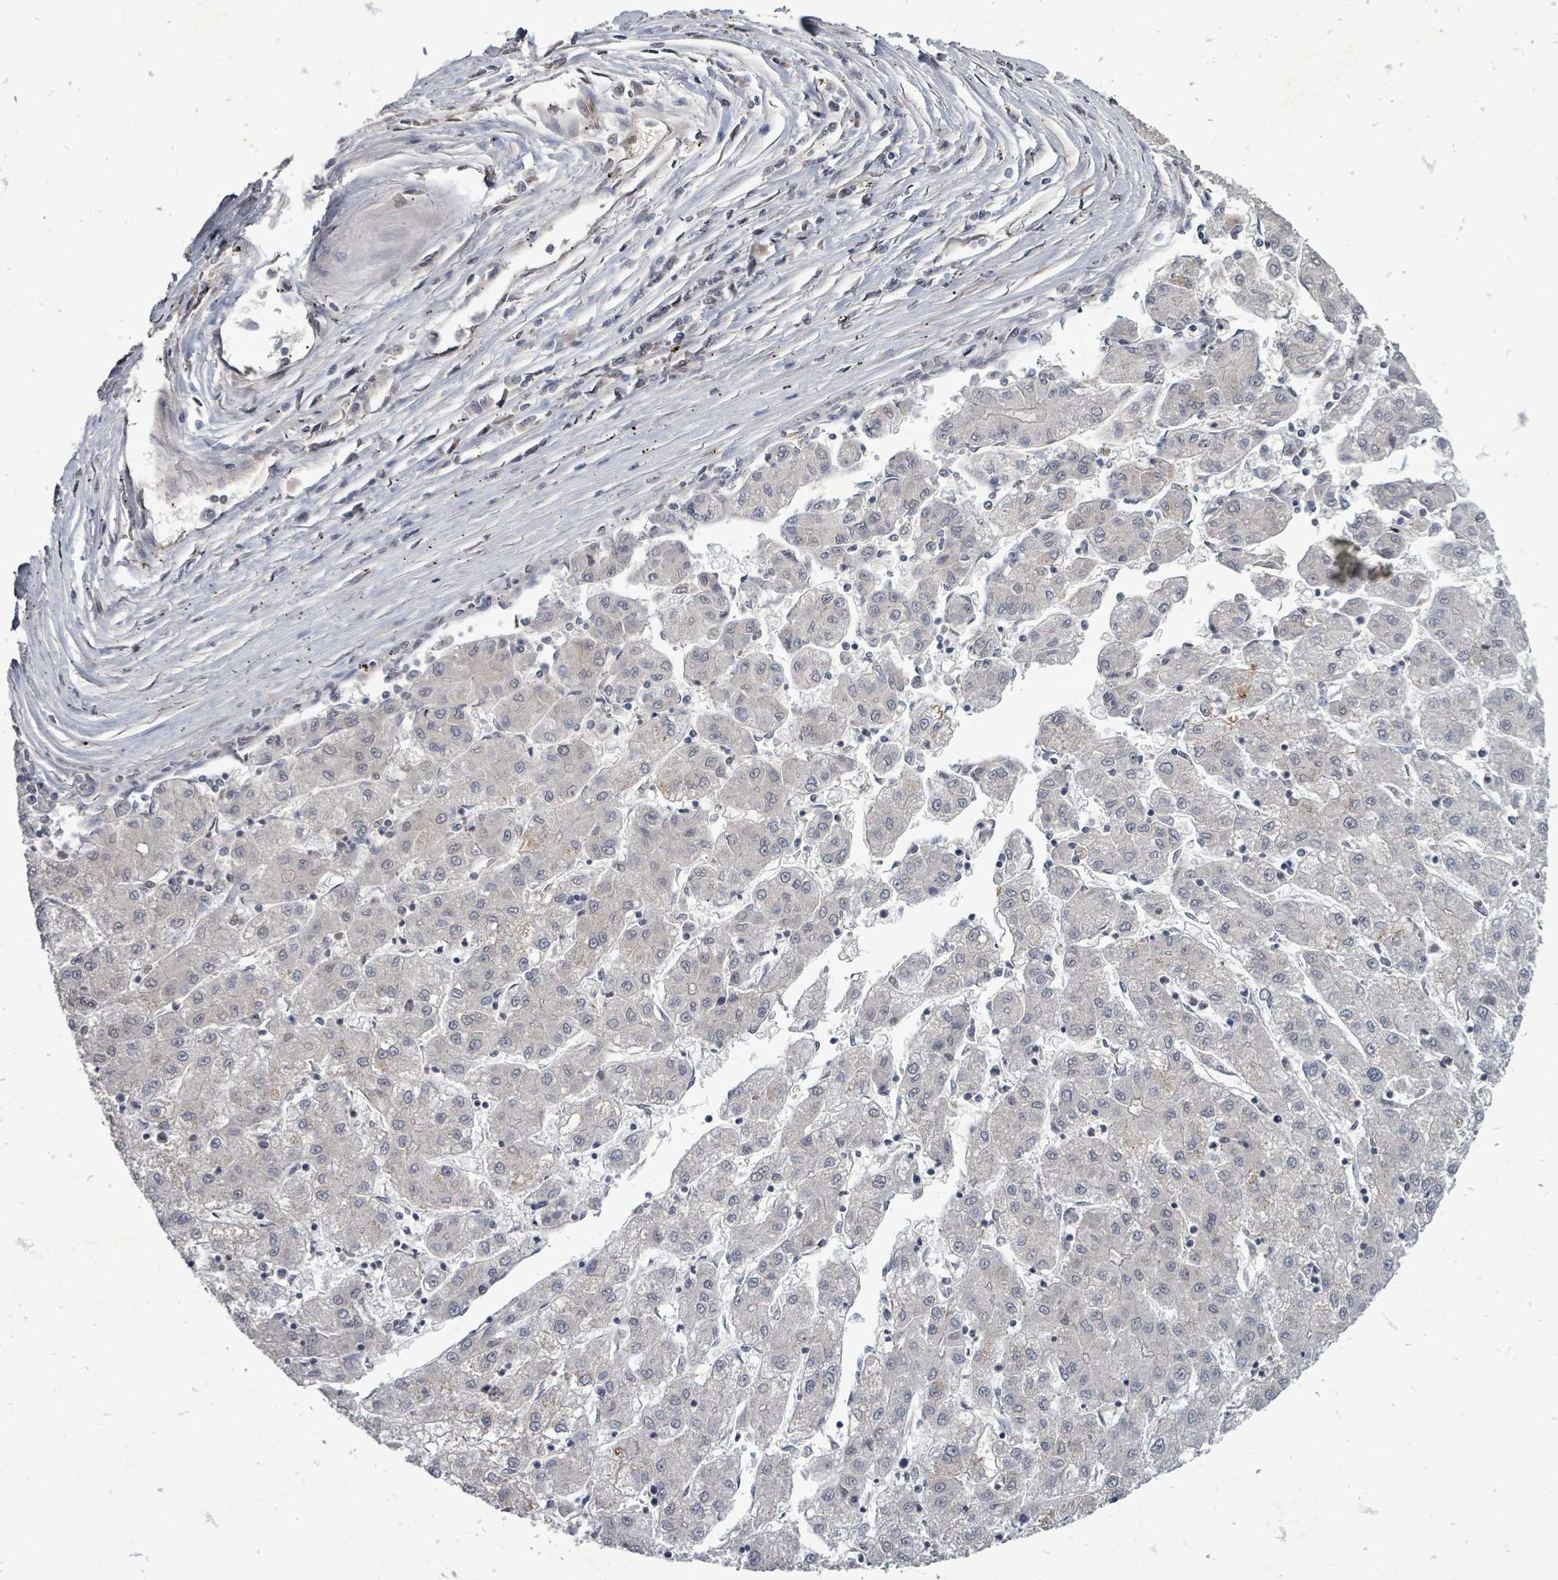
{"staining": {"intensity": "negative", "quantity": "none", "location": "none"}, "tissue": "liver cancer", "cell_type": "Tumor cells", "image_type": "cancer", "snomed": [{"axis": "morphology", "description": "Carcinoma, Hepatocellular, NOS"}, {"axis": "topography", "description": "Liver"}], "caption": "Immunohistochemistry (IHC) micrograph of neoplastic tissue: liver hepatocellular carcinoma stained with DAB (3,3'-diaminobenzidine) shows no significant protein expression in tumor cells.", "gene": "RALGAPB", "patient": {"sex": "male", "age": 72}}